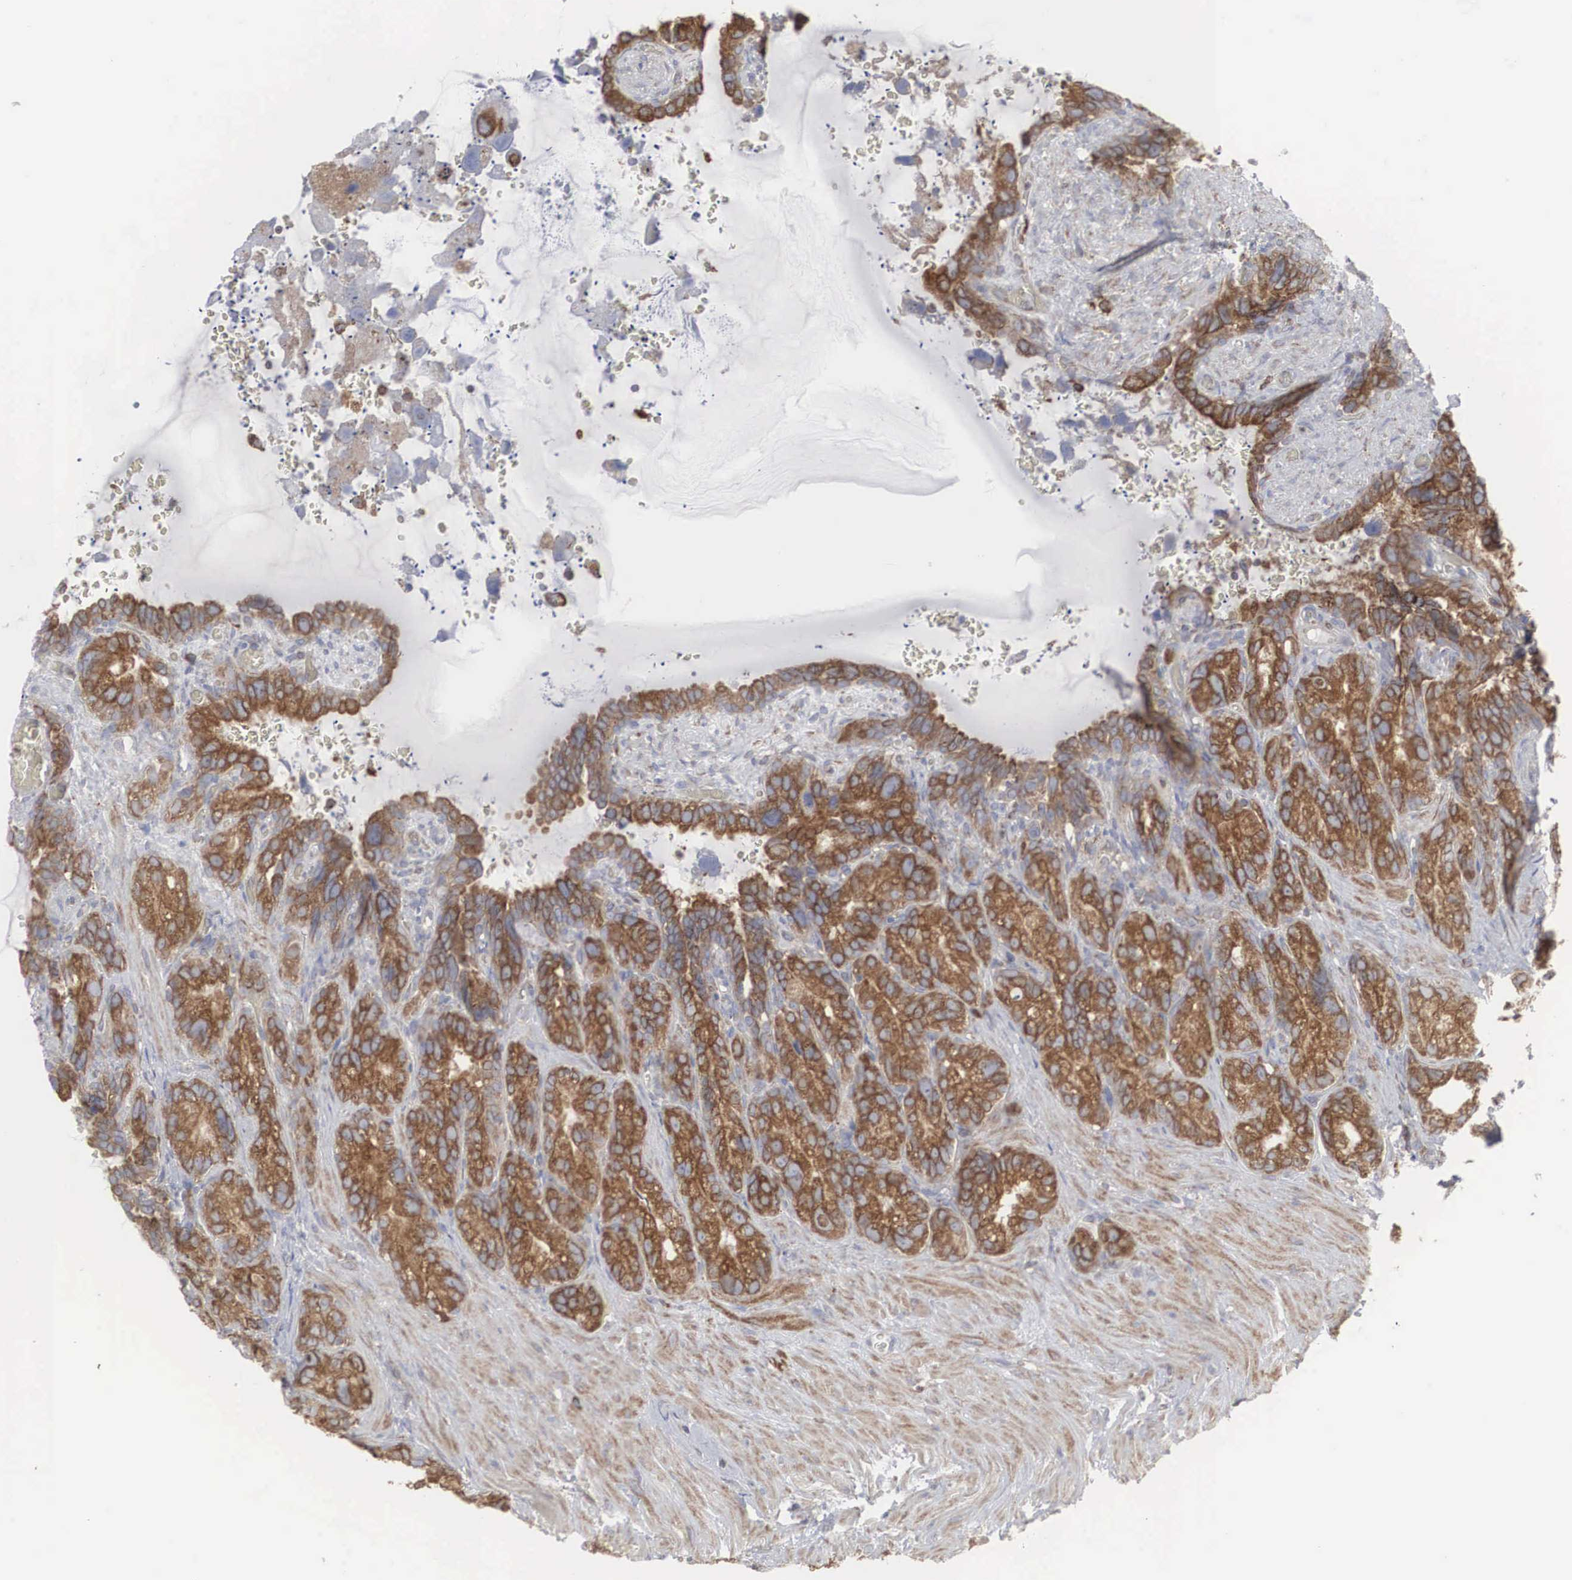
{"staining": {"intensity": "strong", "quantity": ">75%", "location": "cytoplasmic/membranous"}, "tissue": "seminal vesicle", "cell_type": "Glandular cells", "image_type": "normal", "snomed": [{"axis": "morphology", "description": "Normal tissue, NOS"}, {"axis": "topography", "description": "Seminal veicle"}], "caption": "This is a histology image of immunohistochemistry staining of benign seminal vesicle, which shows strong staining in the cytoplasmic/membranous of glandular cells.", "gene": "CTAGE15", "patient": {"sex": "male", "age": 63}}